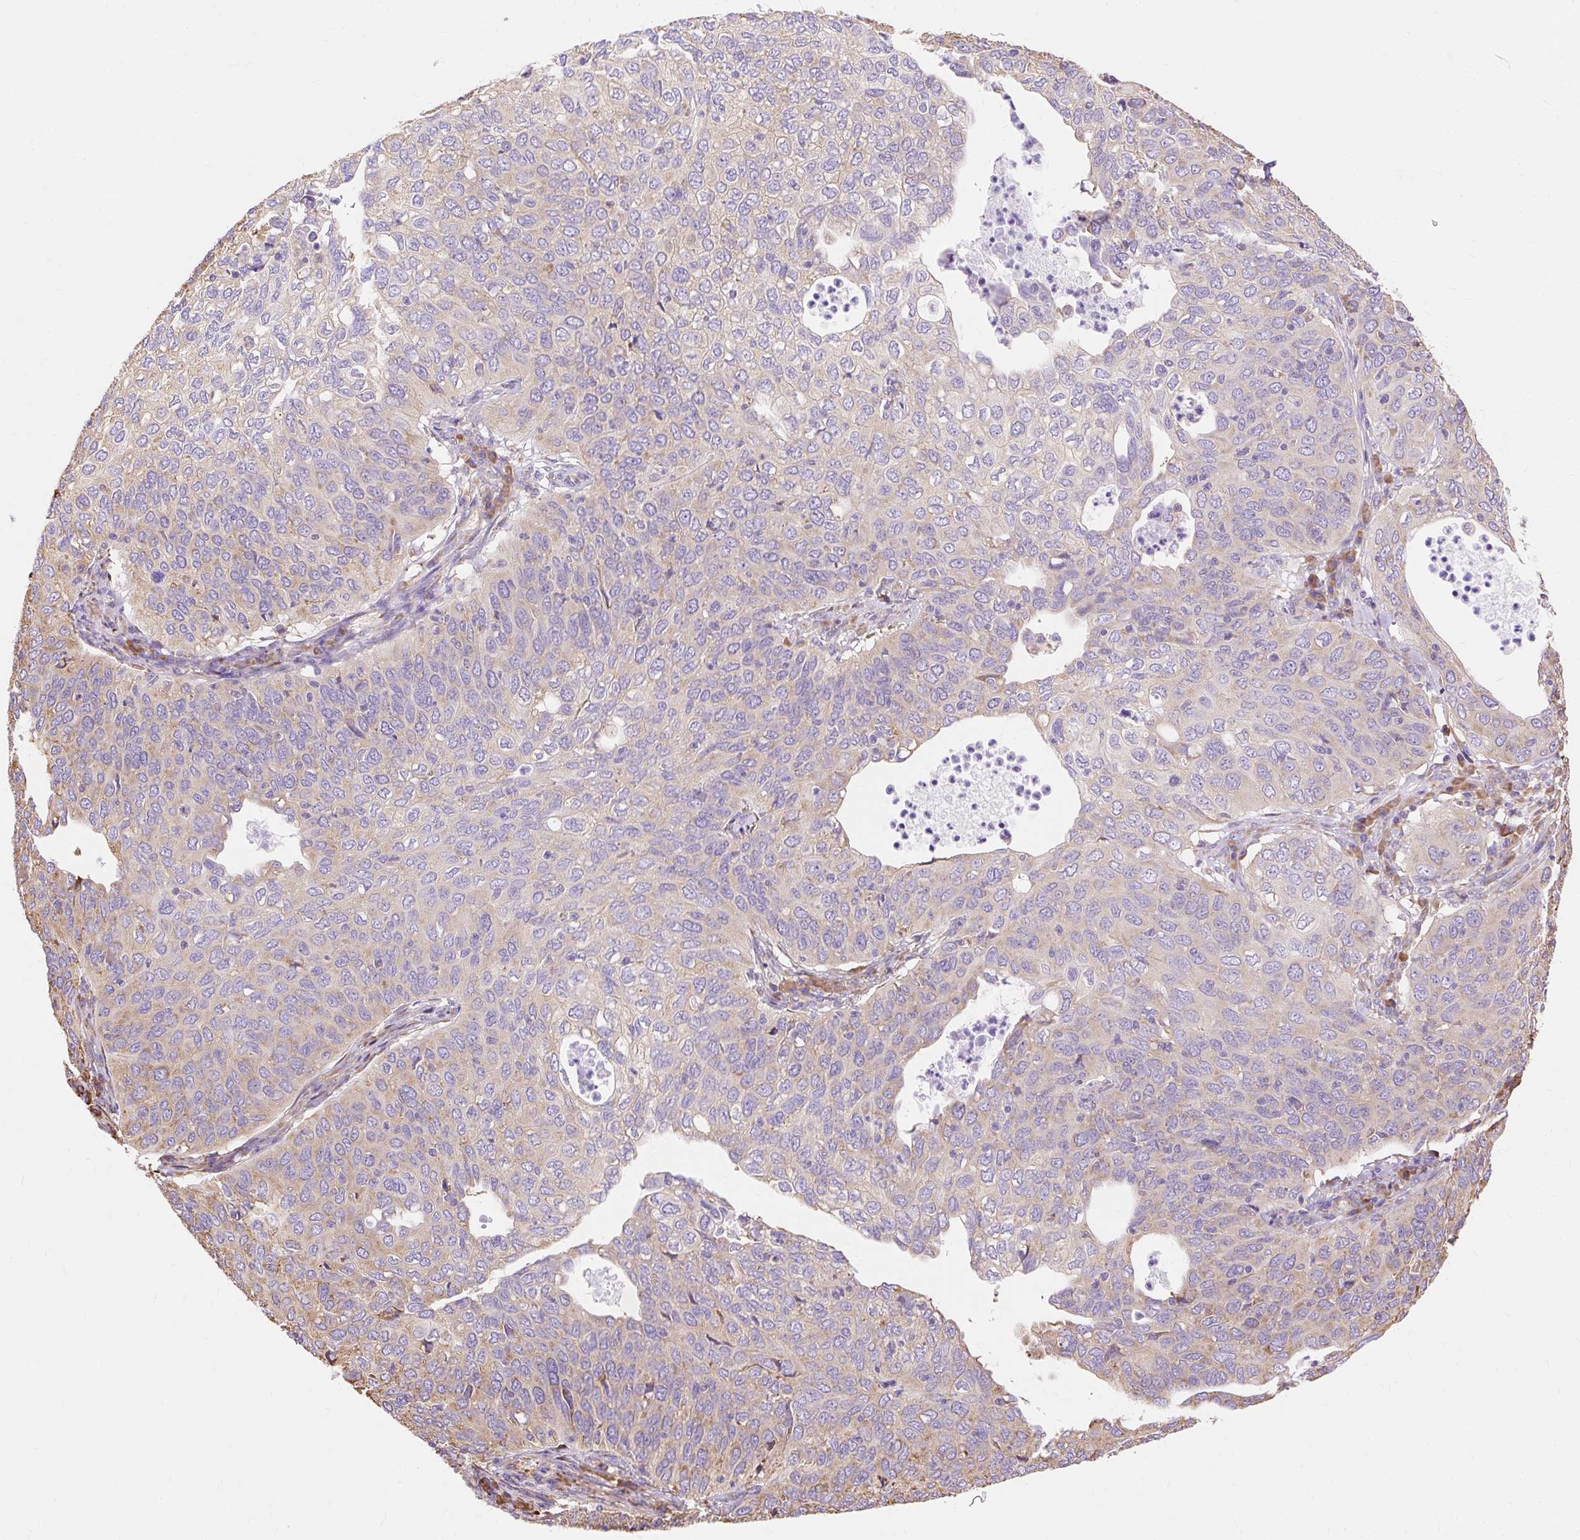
{"staining": {"intensity": "weak", "quantity": "<25%", "location": "cytoplasmic/membranous"}, "tissue": "cervical cancer", "cell_type": "Tumor cells", "image_type": "cancer", "snomed": [{"axis": "morphology", "description": "Squamous cell carcinoma, NOS"}, {"axis": "topography", "description": "Cervix"}], "caption": "An immunohistochemistry (IHC) image of cervical cancer (squamous cell carcinoma) is shown. There is no staining in tumor cells of cervical cancer (squamous cell carcinoma).", "gene": "RPS17", "patient": {"sex": "female", "age": 36}}